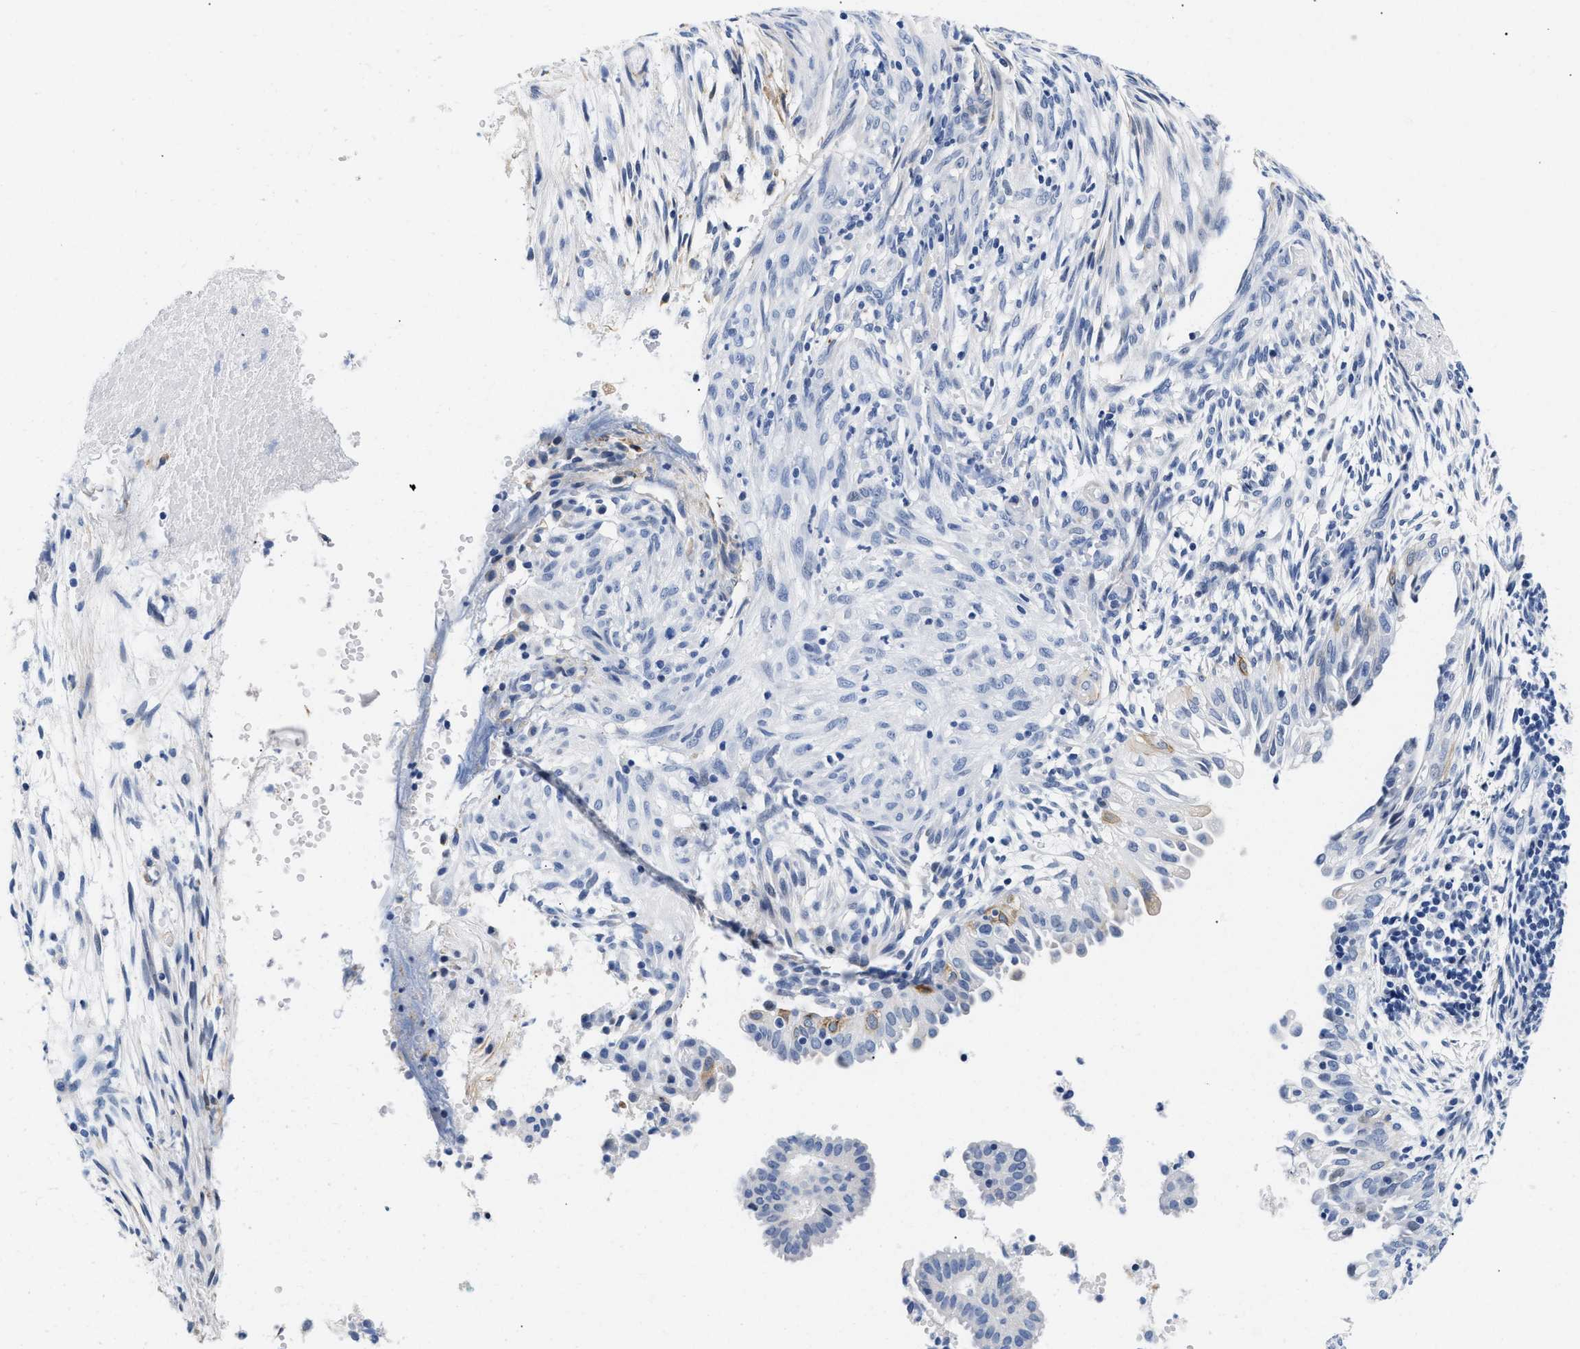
{"staining": {"intensity": "negative", "quantity": "none", "location": "none"}, "tissue": "endometrial cancer", "cell_type": "Tumor cells", "image_type": "cancer", "snomed": [{"axis": "morphology", "description": "Adenocarcinoma, NOS"}, {"axis": "topography", "description": "Endometrium"}], "caption": "Human endometrial cancer stained for a protein using IHC displays no expression in tumor cells.", "gene": "TRIM29", "patient": {"sex": "female", "age": 58}}